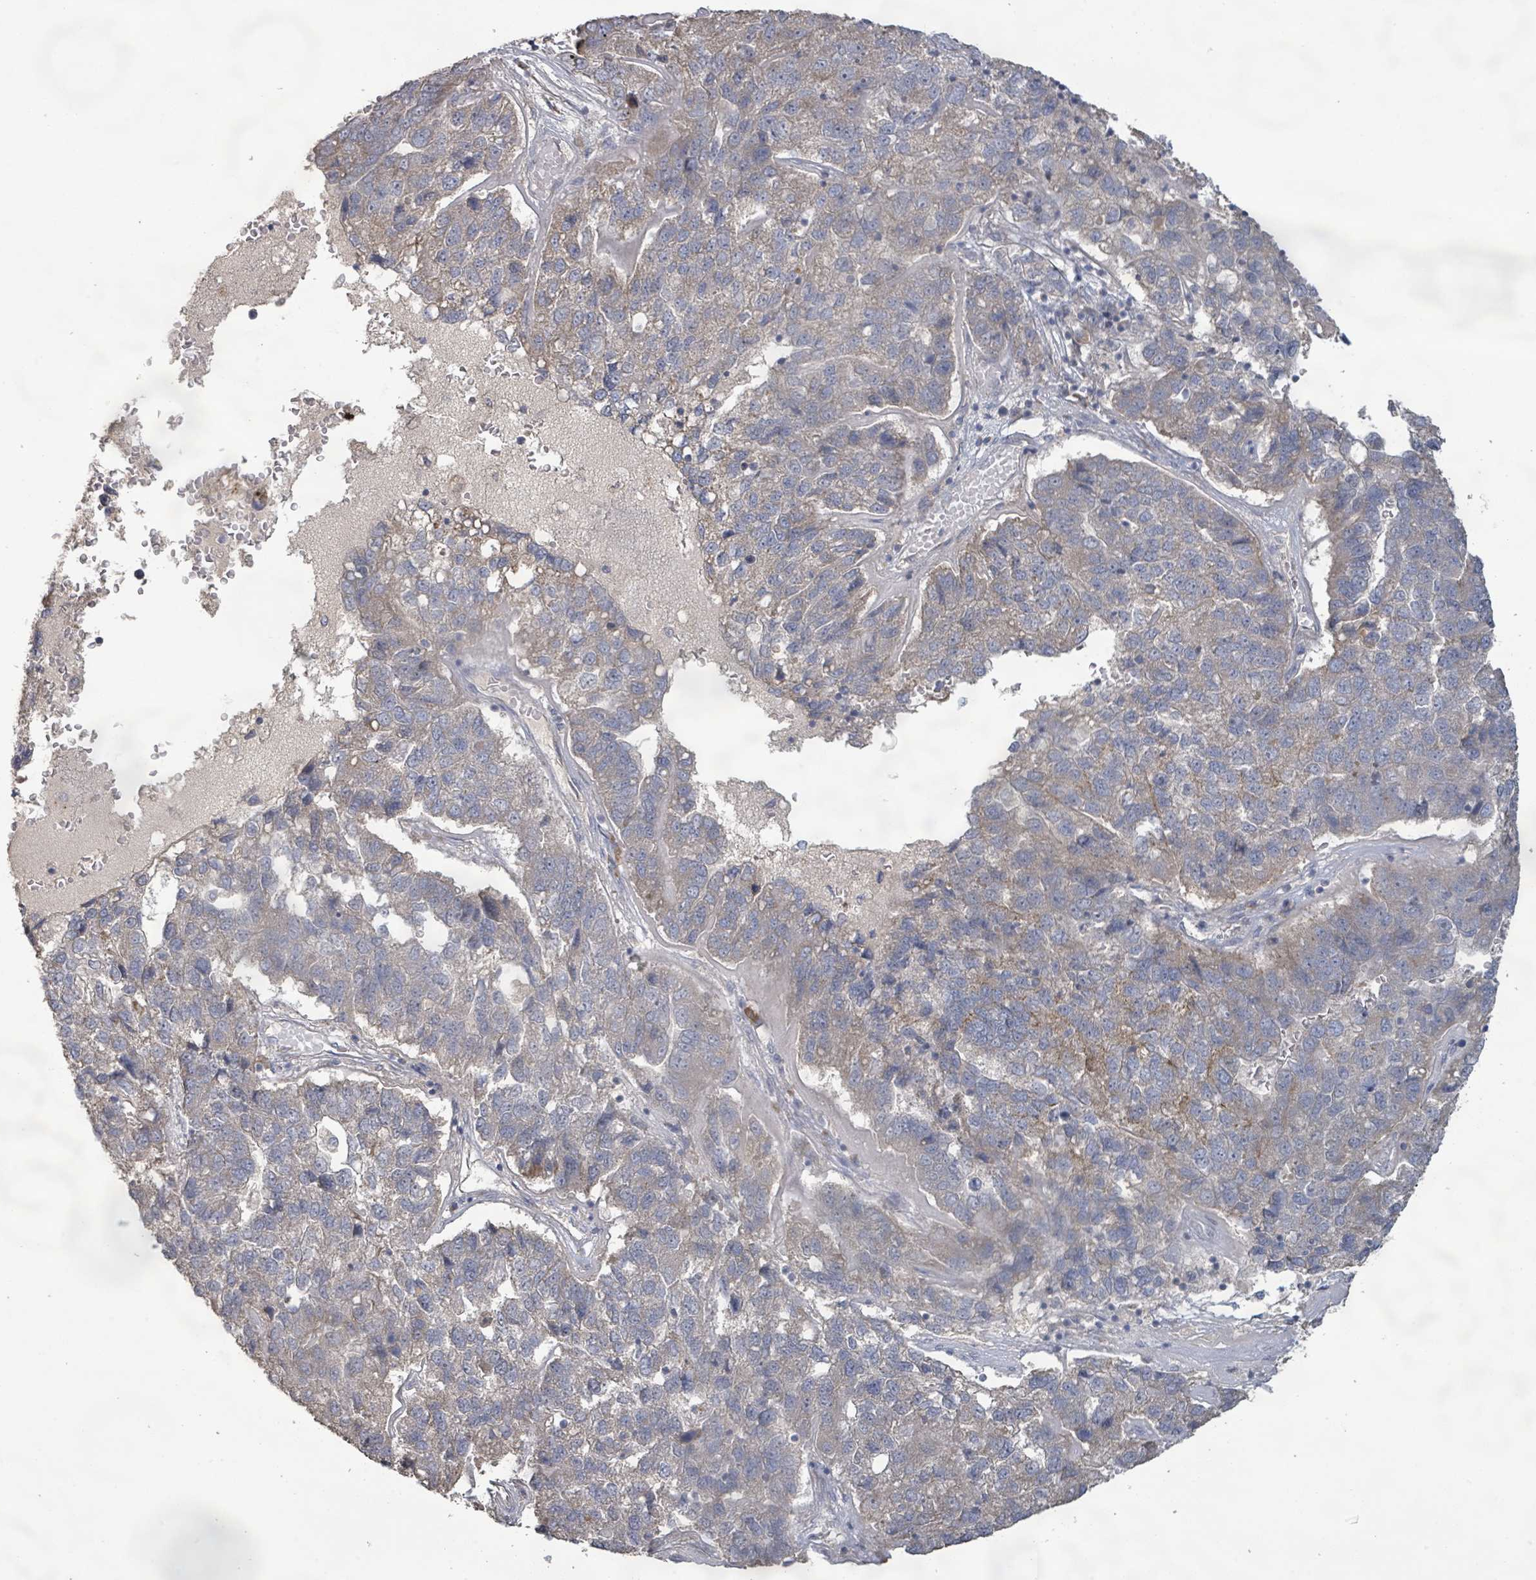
{"staining": {"intensity": "weak", "quantity": "<25%", "location": "cytoplasmic/membranous"}, "tissue": "pancreatic cancer", "cell_type": "Tumor cells", "image_type": "cancer", "snomed": [{"axis": "morphology", "description": "Adenocarcinoma, NOS"}, {"axis": "topography", "description": "Pancreas"}], "caption": "This is an immunohistochemistry (IHC) photomicrograph of pancreatic adenocarcinoma. There is no positivity in tumor cells.", "gene": "KCNS2", "patient": {"sex": "female", "age": 61}}